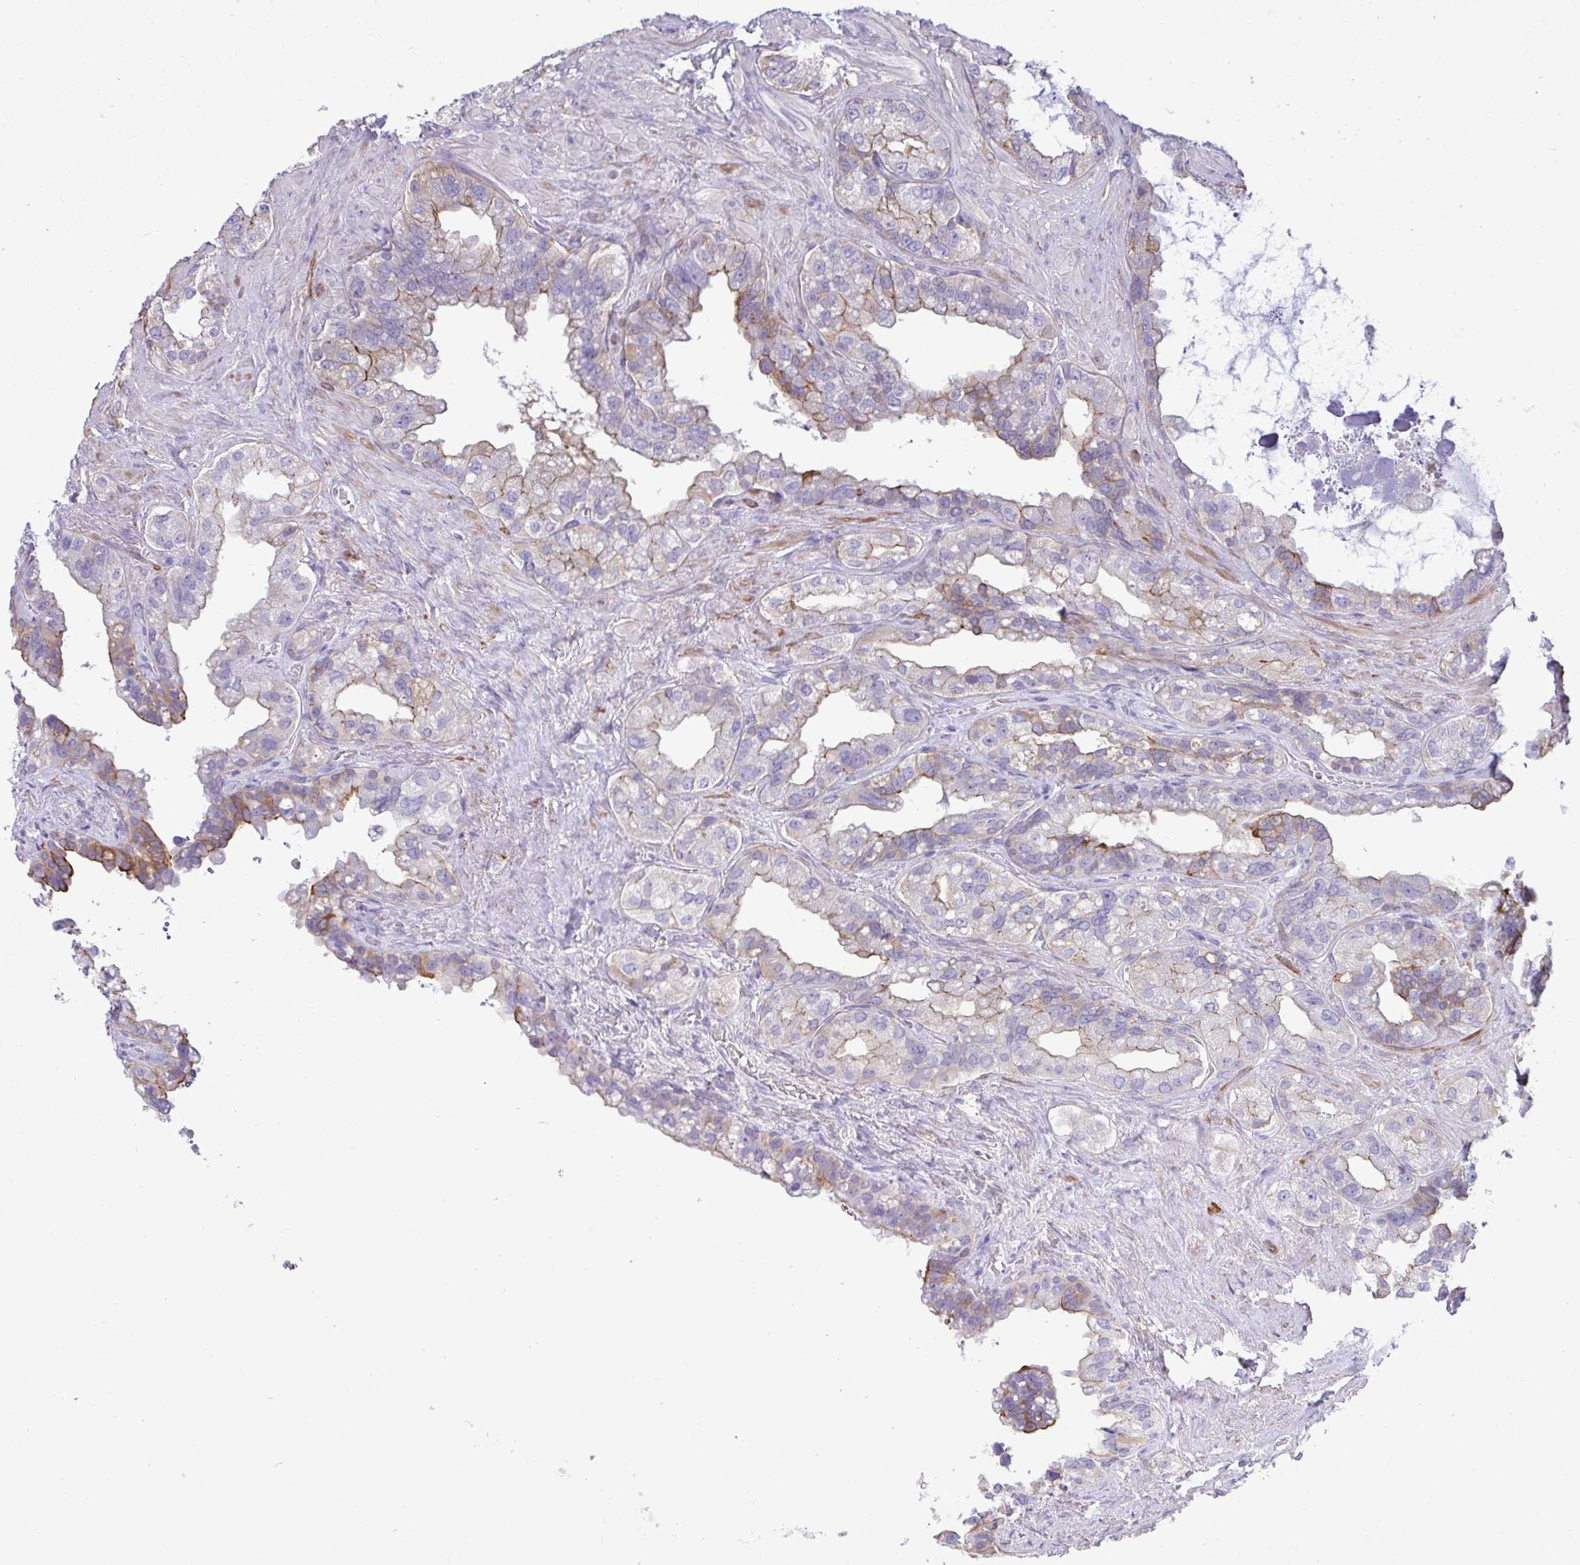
{"staining": {"intensity": "moderate", "quantity": "<25%", "location": "cytoplasmic/membranous"}, "tissue": "seminal vesicle", "cell_type": "Glandular cells", "image_type": "normal", "snomed": [{"axis": "morphology", "description": "Normal tissue, NOS"}, {"axis": "topography", "description": "Seminal veicle"}, {"axis": "topography", "description": "Peripheral nerve tissue"}], "caption": "Glandular cells demonstrate low levels of moderate cytoplasmic/membranous positivity in approximately <25% of cells in unremarkable seminal vesicle.", "gene": "MYH10", "patient": {"sex": "male", "age": 76}}